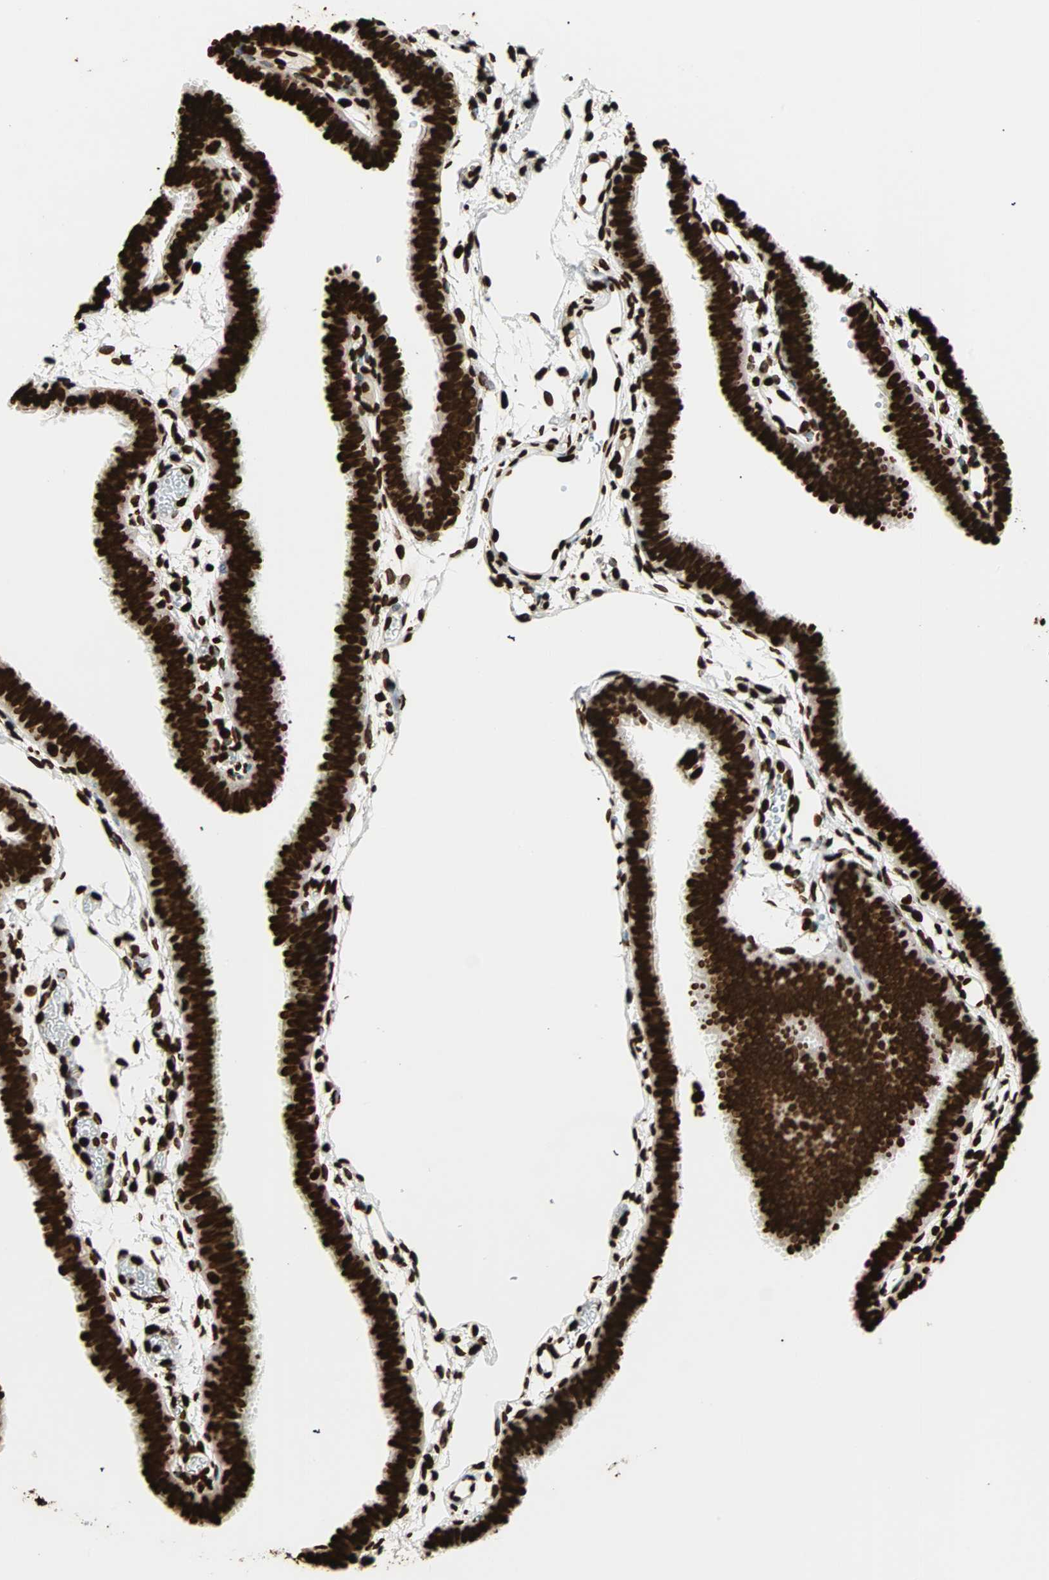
{"staining": {"intensity": "strong", "quantity": ">75%", "location": "nuclear"}, "tissue": "fallopian tube", "cell_type": "Glandular cells", "image_type": "normal", "snomed": [{"axis": "morphology", "description": "Normal tissue, NOS"}, {"axis": "topography", "description": "Fallopian tube"}], "caption": "This is an image of IHC staining of normal fallopian tube, which shows strong expression in the nuclear of glandular cells.", "gene": "GLI2", "patient": {"sex": "female", "age": 29}}